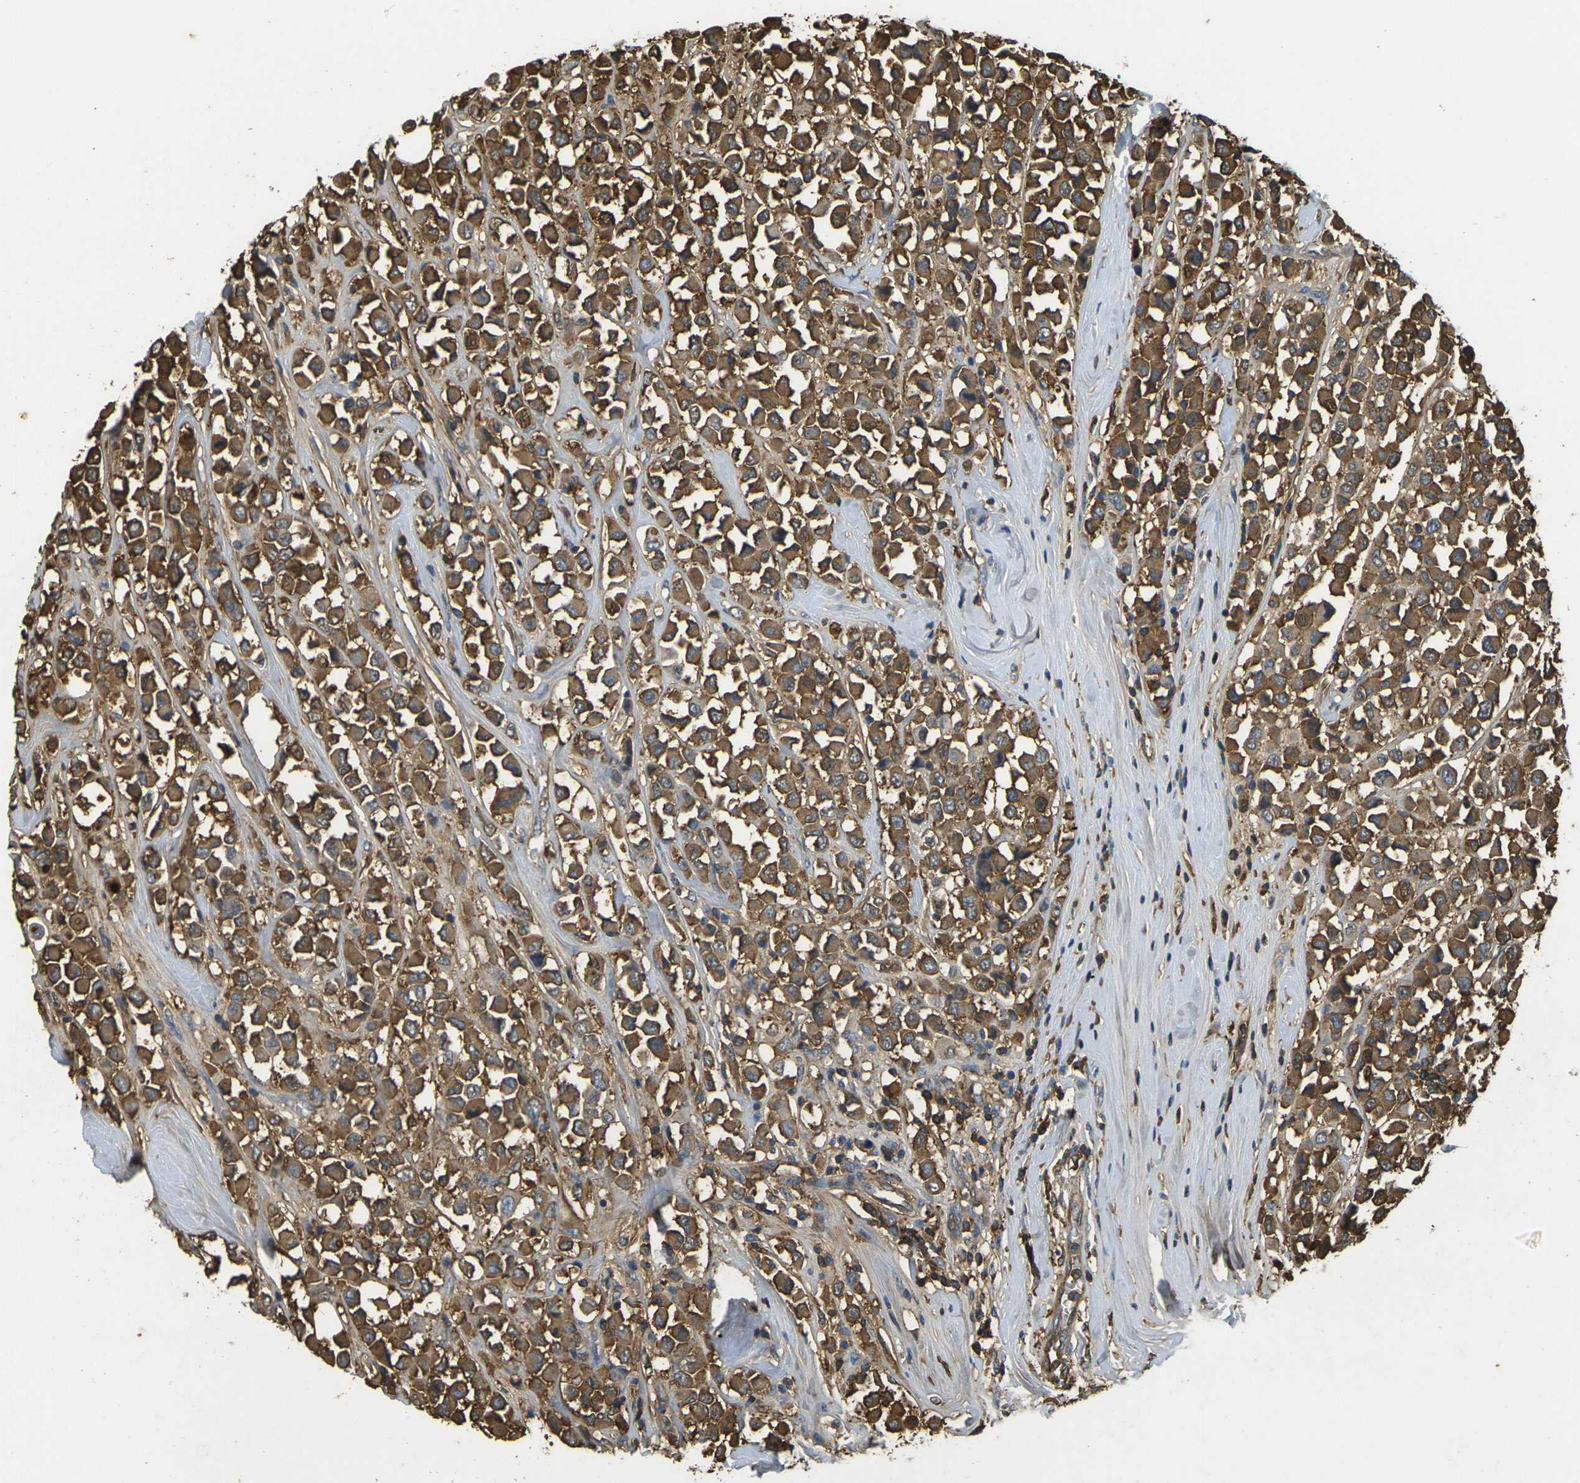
{"staining": {"intensity": "moderate", "quantity": ">75%", "location": "cytoplasmic/membranous"}, "tissue": "breast cancer", "cell_type": "Tumor cells", "image_type": "cancer", "snomed": [{"axis": "morphology", "description": "Duct carcinoma"}, {"axis": "topography", "description": "Breast"}], "caption": "Protein expression analysis of breast cancer (intraductal carcinoma) reveals moderate cytoplasmic/membranous expression in approximately >75% of tumor cells. Nuclei are stained in blue.", "gene": "PLCD1", "patient": {"sex": "female", "age": 61}}